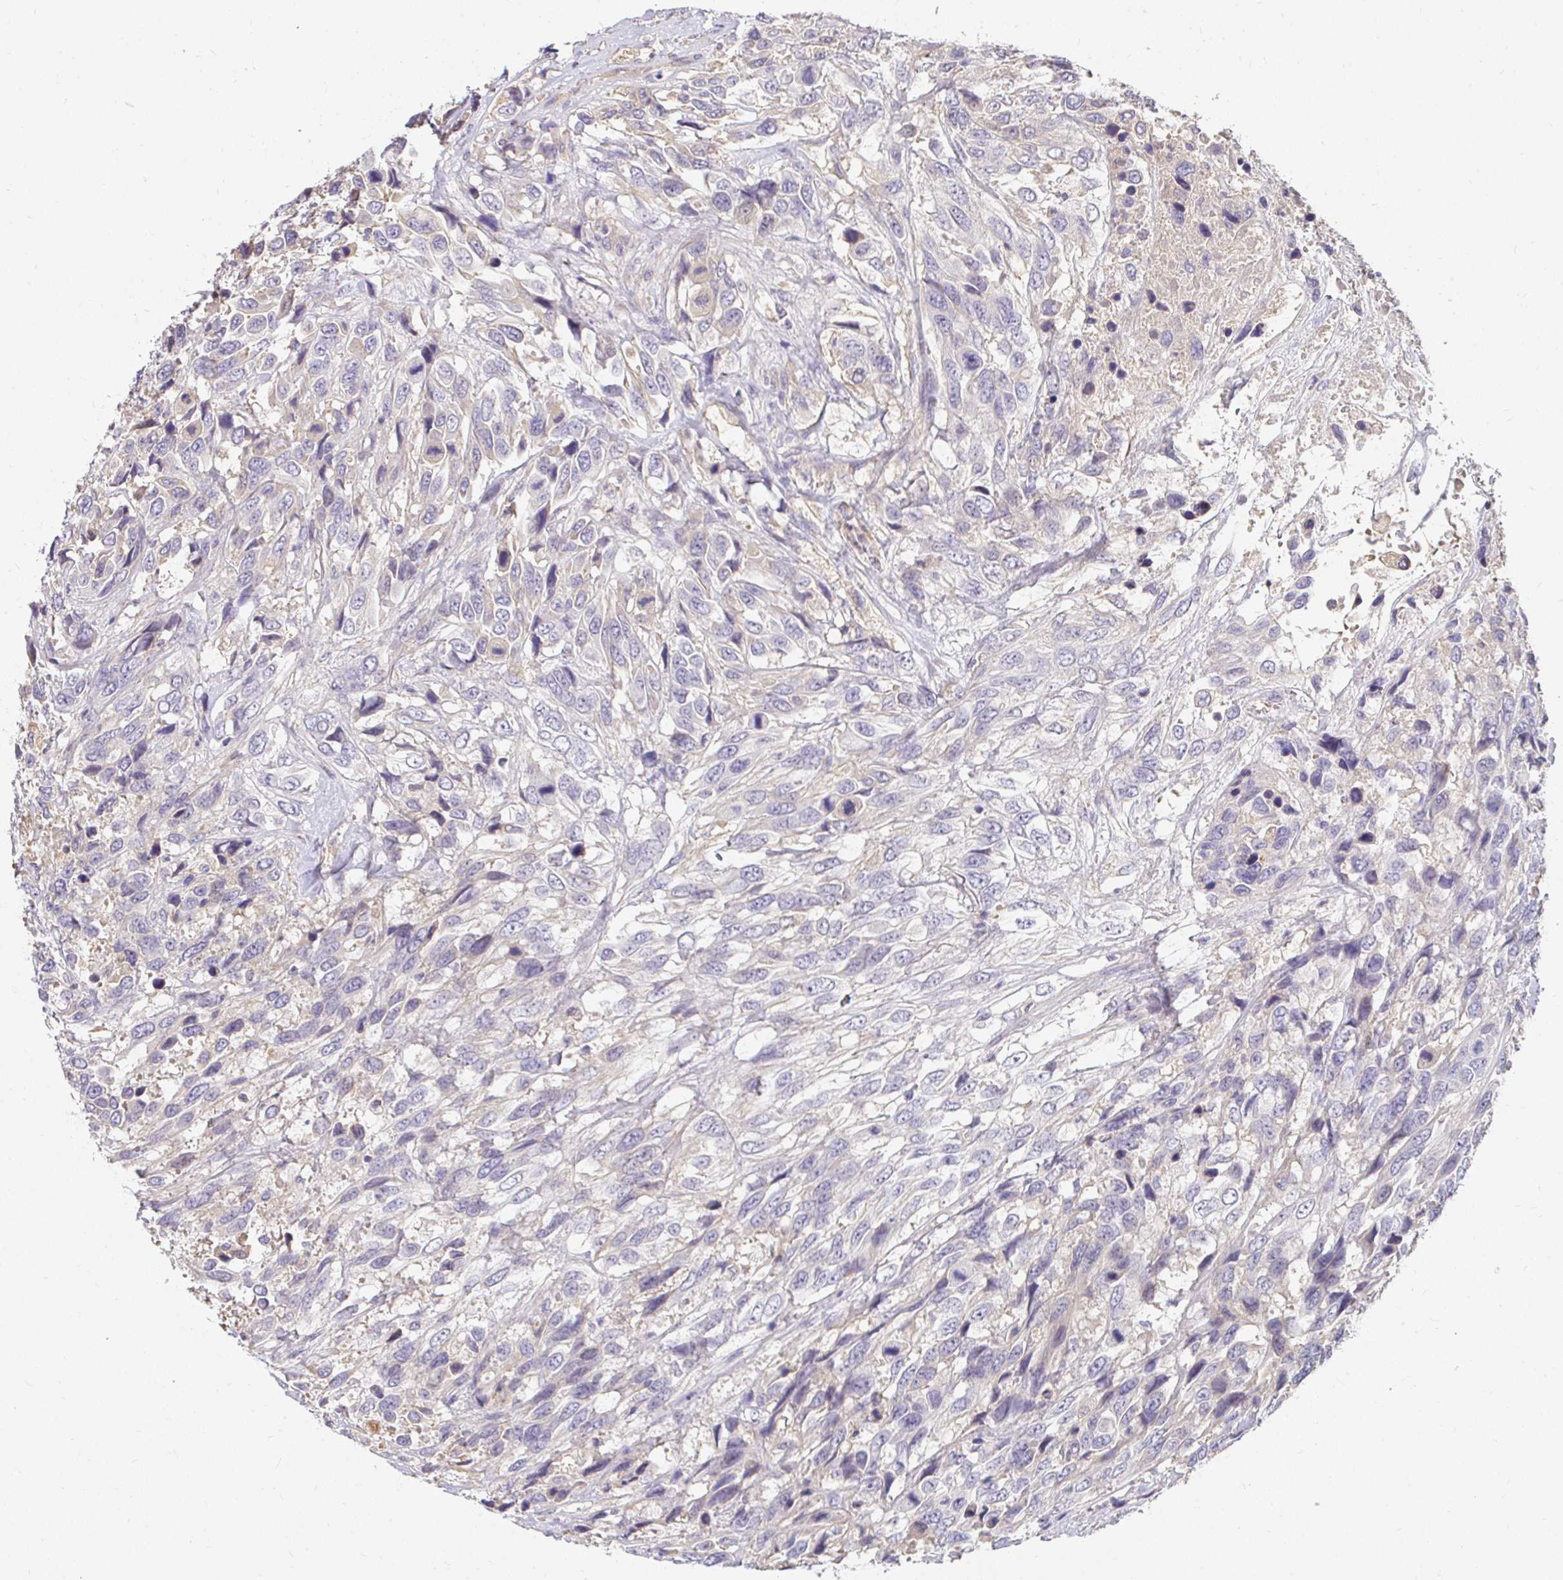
{"staining": {"intensity": "negative", "quantity": "none", "location": "none"}, "tissue": "urothelial cancer", "cell_type": "Tumor cells", "image_type": "cancer", "snomed": [{"axis": "morphology", "description": "Urothelial carcinoma, High grade"}, {"axis": "topography", "description": "Urinary bladder"}], "caption": "Image shows no significant protein expression in tumor cells of urothelial carcinoma (high-grade). (Stains: DAB (3,3'-diaminobenzidine) IHC with hematoxylin counter stain, Microscopy: brightfield microscopy at high magnification).", "gene": "LOXL4", "patient": {"sex": "female", "age": 70}}